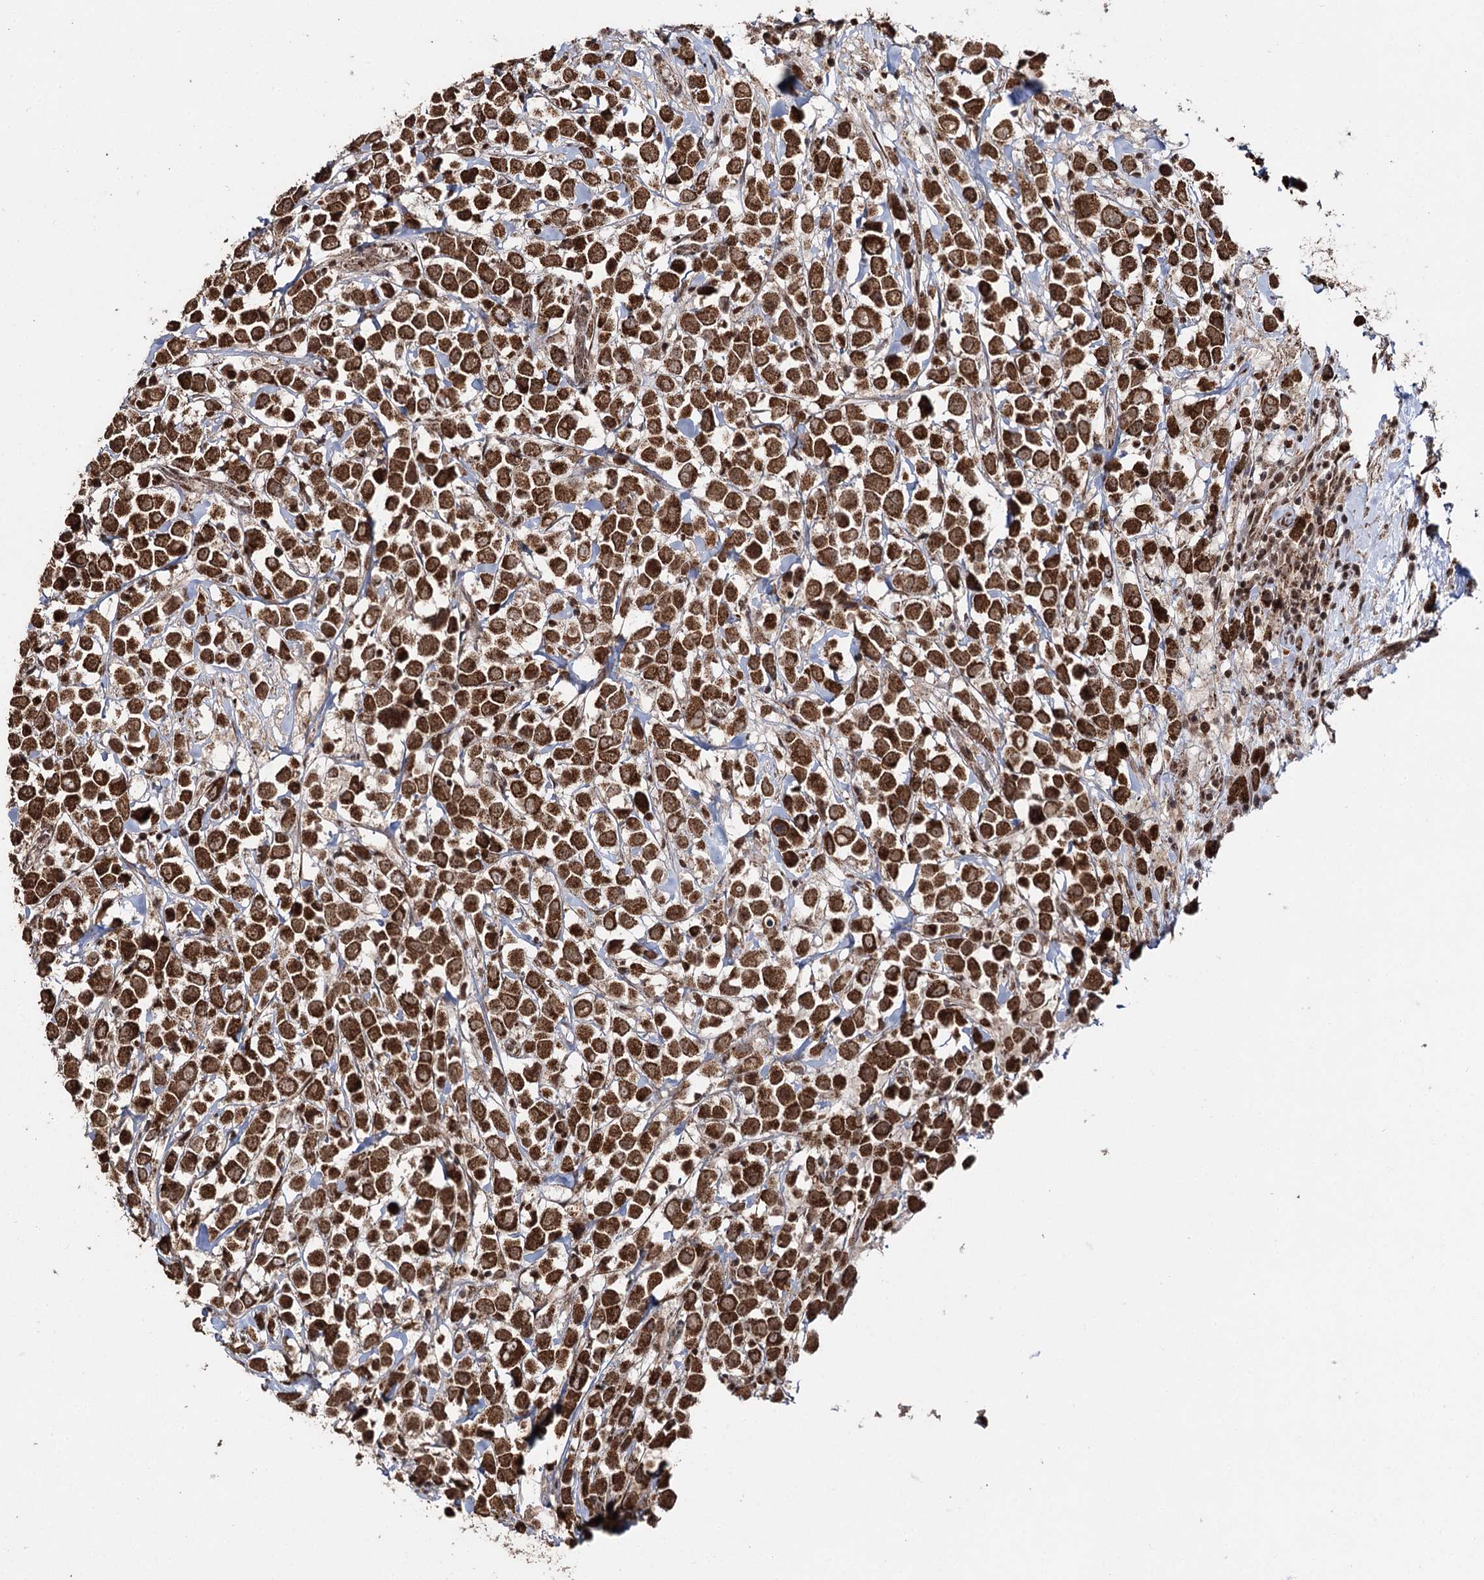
{"staining": {"intensity": "strong", "quantity": ">75%", "location": "cytoplasmic/membranous"}, "tissue": "breast cancer", "cell_type": "Tumor cells", "image_type": "cancer", "snomed": [{"axis": "morphology", "description": "Duct carcinoma"}, {"axis": "topography", "description": "Breast"}], "caption": "Human breast invasive ductal carcinoma stained with a protein marker shows strong staining in tumor cells.", "gene": "PDHX", "patient": {"sex": "female", "age": 61}}